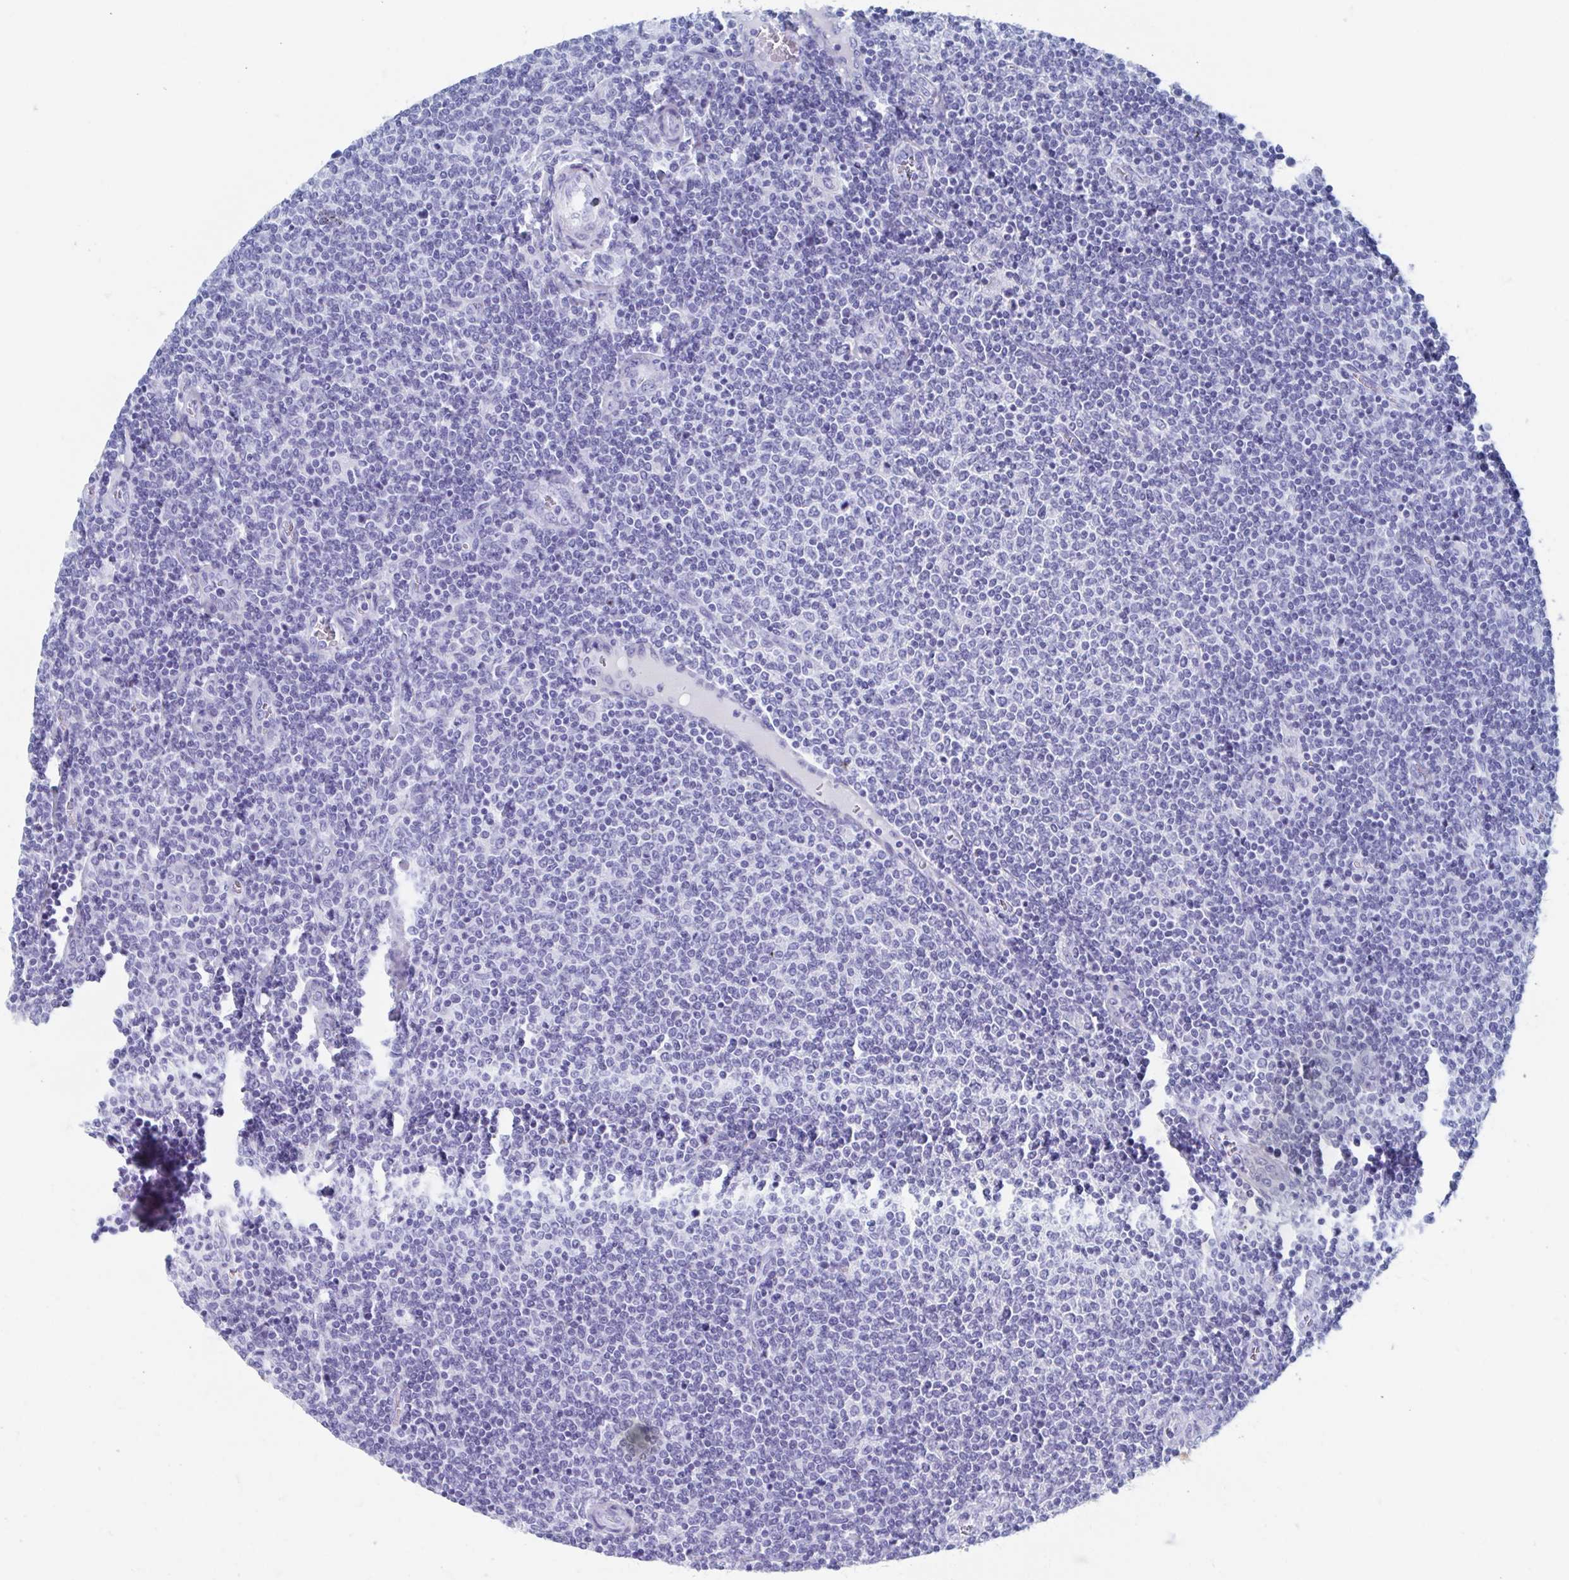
{"staining": {"intensity": "negative", "quantity": "none", "location": "none"}, "tissue": "lymphoma", "cell_type": "Tumor cells", "image_type": "cancer", "snomed": [{"axis": "morphology", "description": "Malignant lymphoma, non-Hodgkin's type, Low grade"}, {"axis": "topography", "description": "Lymph node"}], "caption": "This is an IHC micrograph of low-grade malignant lymphoma, non-Hodgkin's type. There is no staining in tumor cells.", "gene": "C10orf53", "patient": {"sex": "male", "age": 52}}